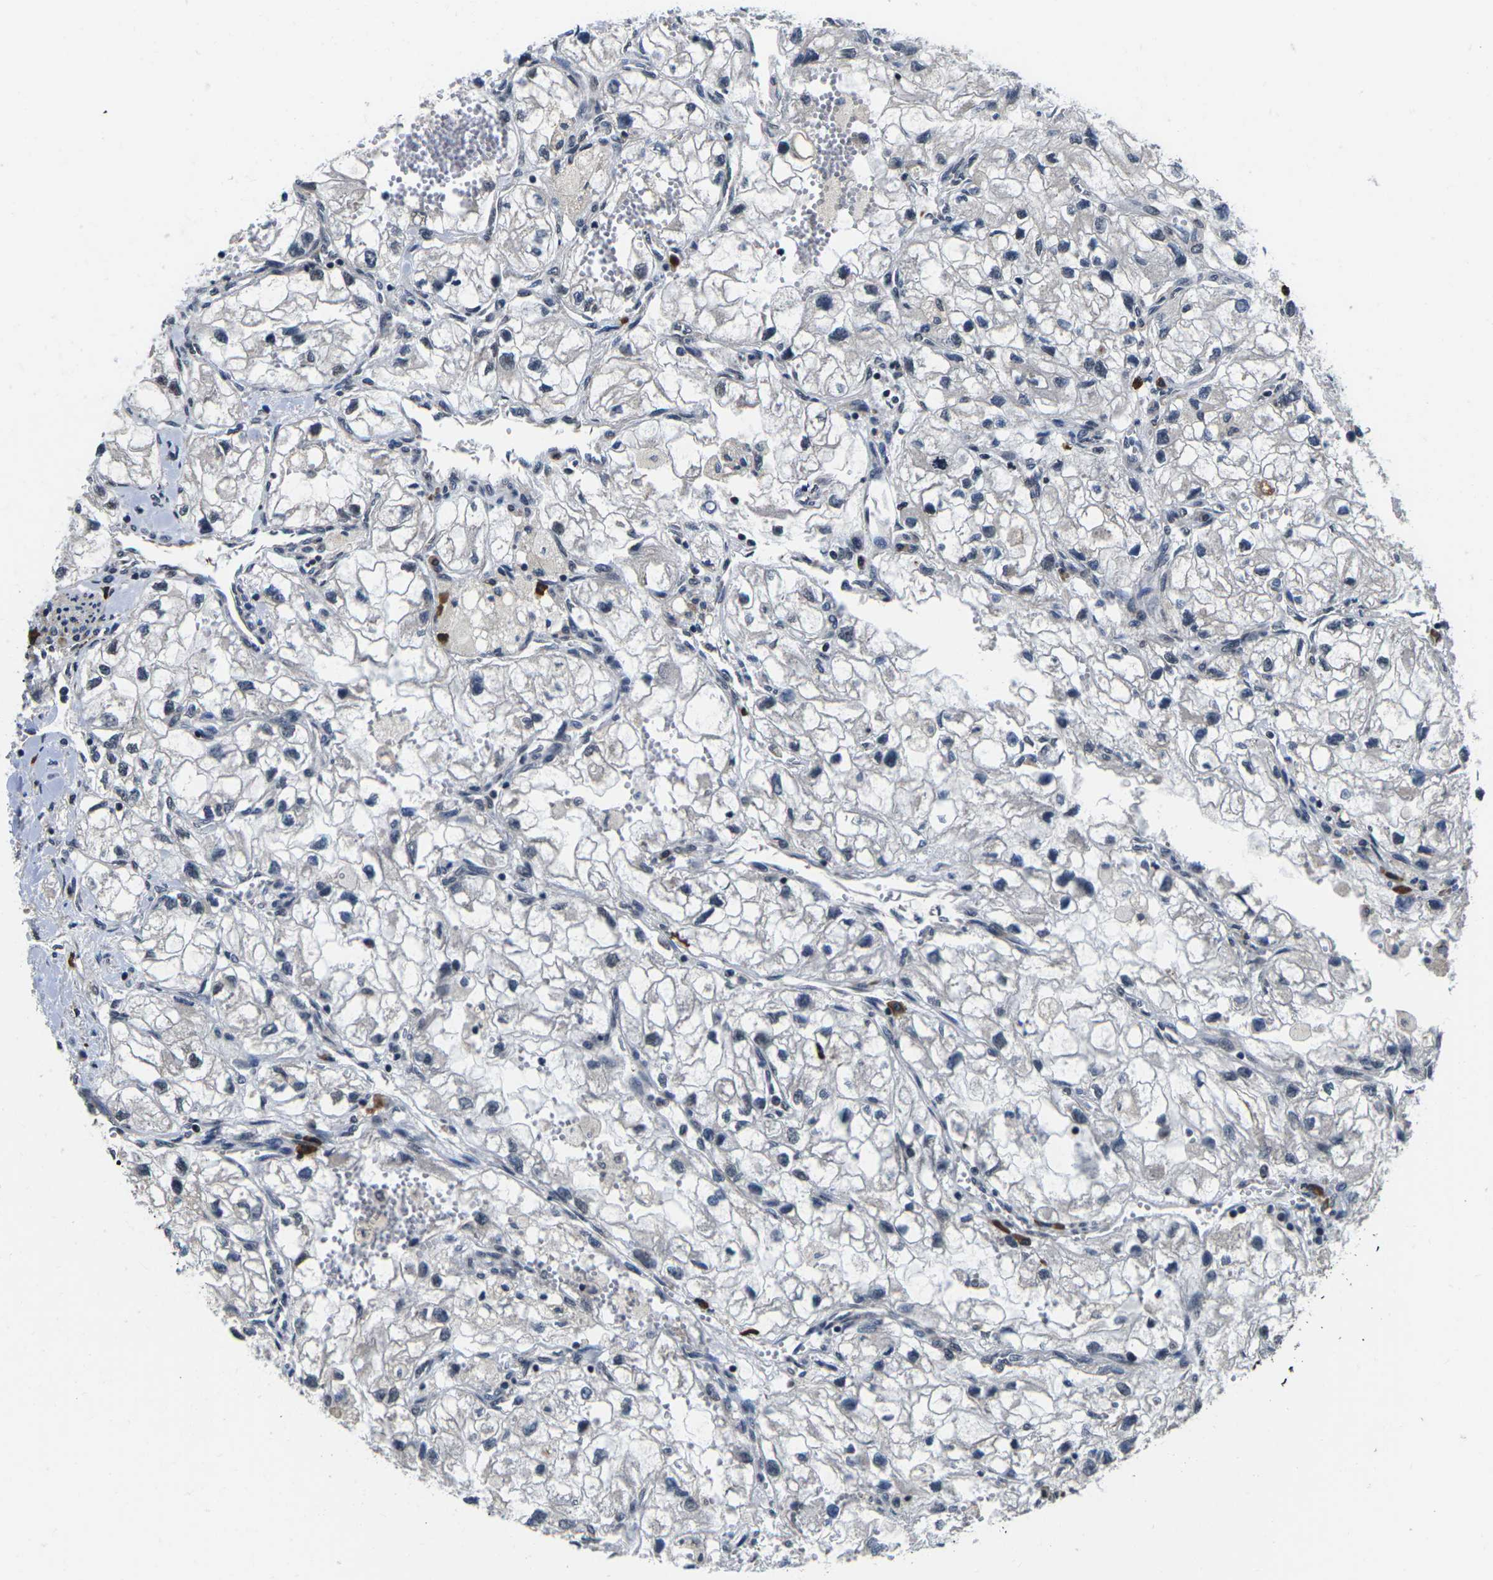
{"staining": {"intensity": "weak", "quantity": "<25%", "location": "nuclear"}, "tissue": "renal cancer", "cell_type": "Tumor cells", "image_type": "cancer", "snomed": [{"axis": "morphology", "description": "Adenocarcinoma, NOS"}, {"axis": "topography", "description": "Kidney"}], "caption": "Micrograph shows no protein positivity in tumor cells of renal cancer tissue.", "gene": "CCNE1", "patient": {"sex": "female", "age": 70}}